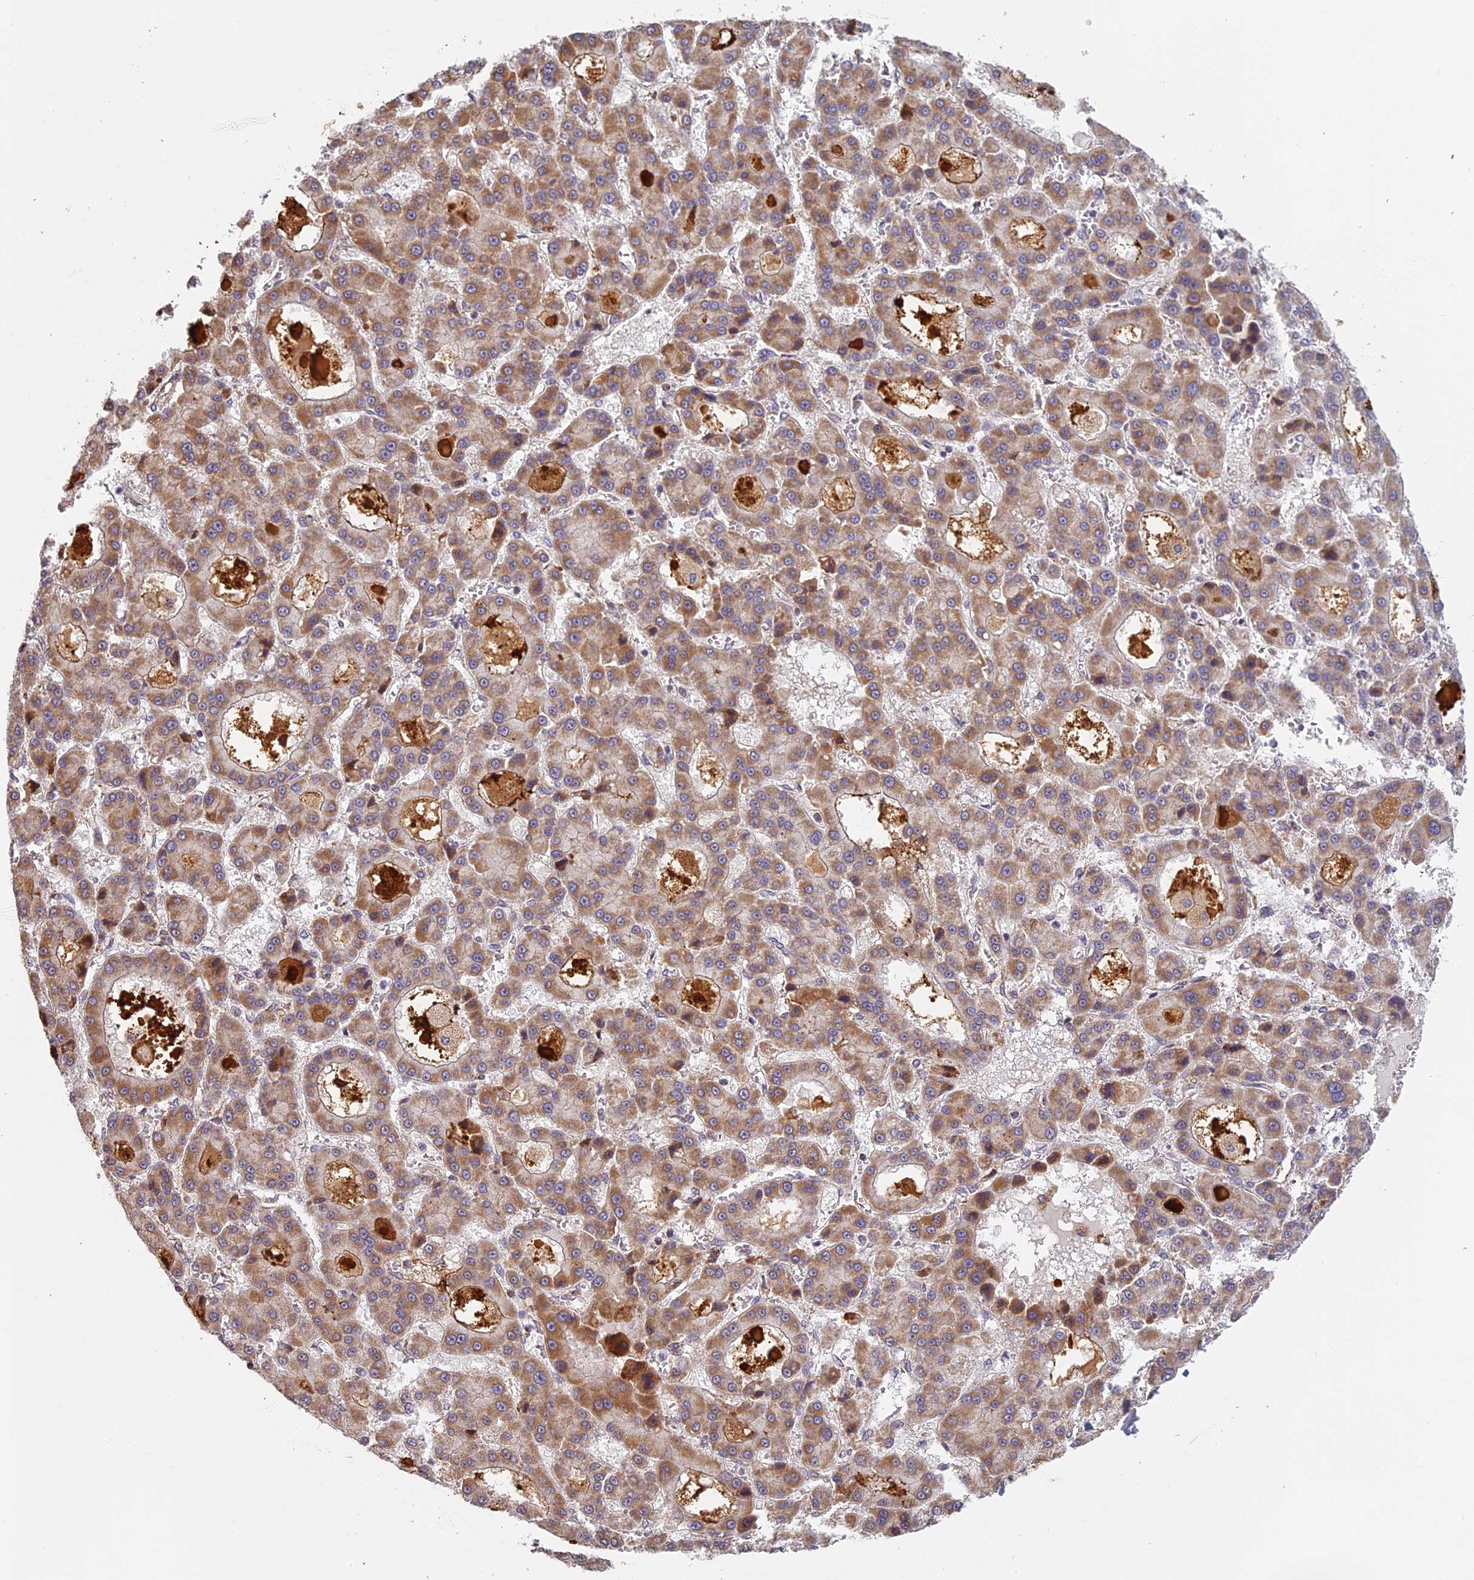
{"staining": {"intensity": "moderate", "quantity": ">75%", "location": "cytoplasmic/membranous"}, "tissue": "liver cancer", "cell_type": "Tumor cells", "image_type": "cancer", "snomed": [{"axis": "morphology", "description": "Carcinoma, Hepatocellular, NOS"}, {"axis": "topography", "description": "Liver"}], "caption": "Brown immunohistochemical staining in liver cancer (hepatocellular carcinoma) reveals moderate cytoplasmic/membranous staining in about >75% of tumor cells.", "gene": "EDAR", "patient": {"sex": "male", "age": 70}}